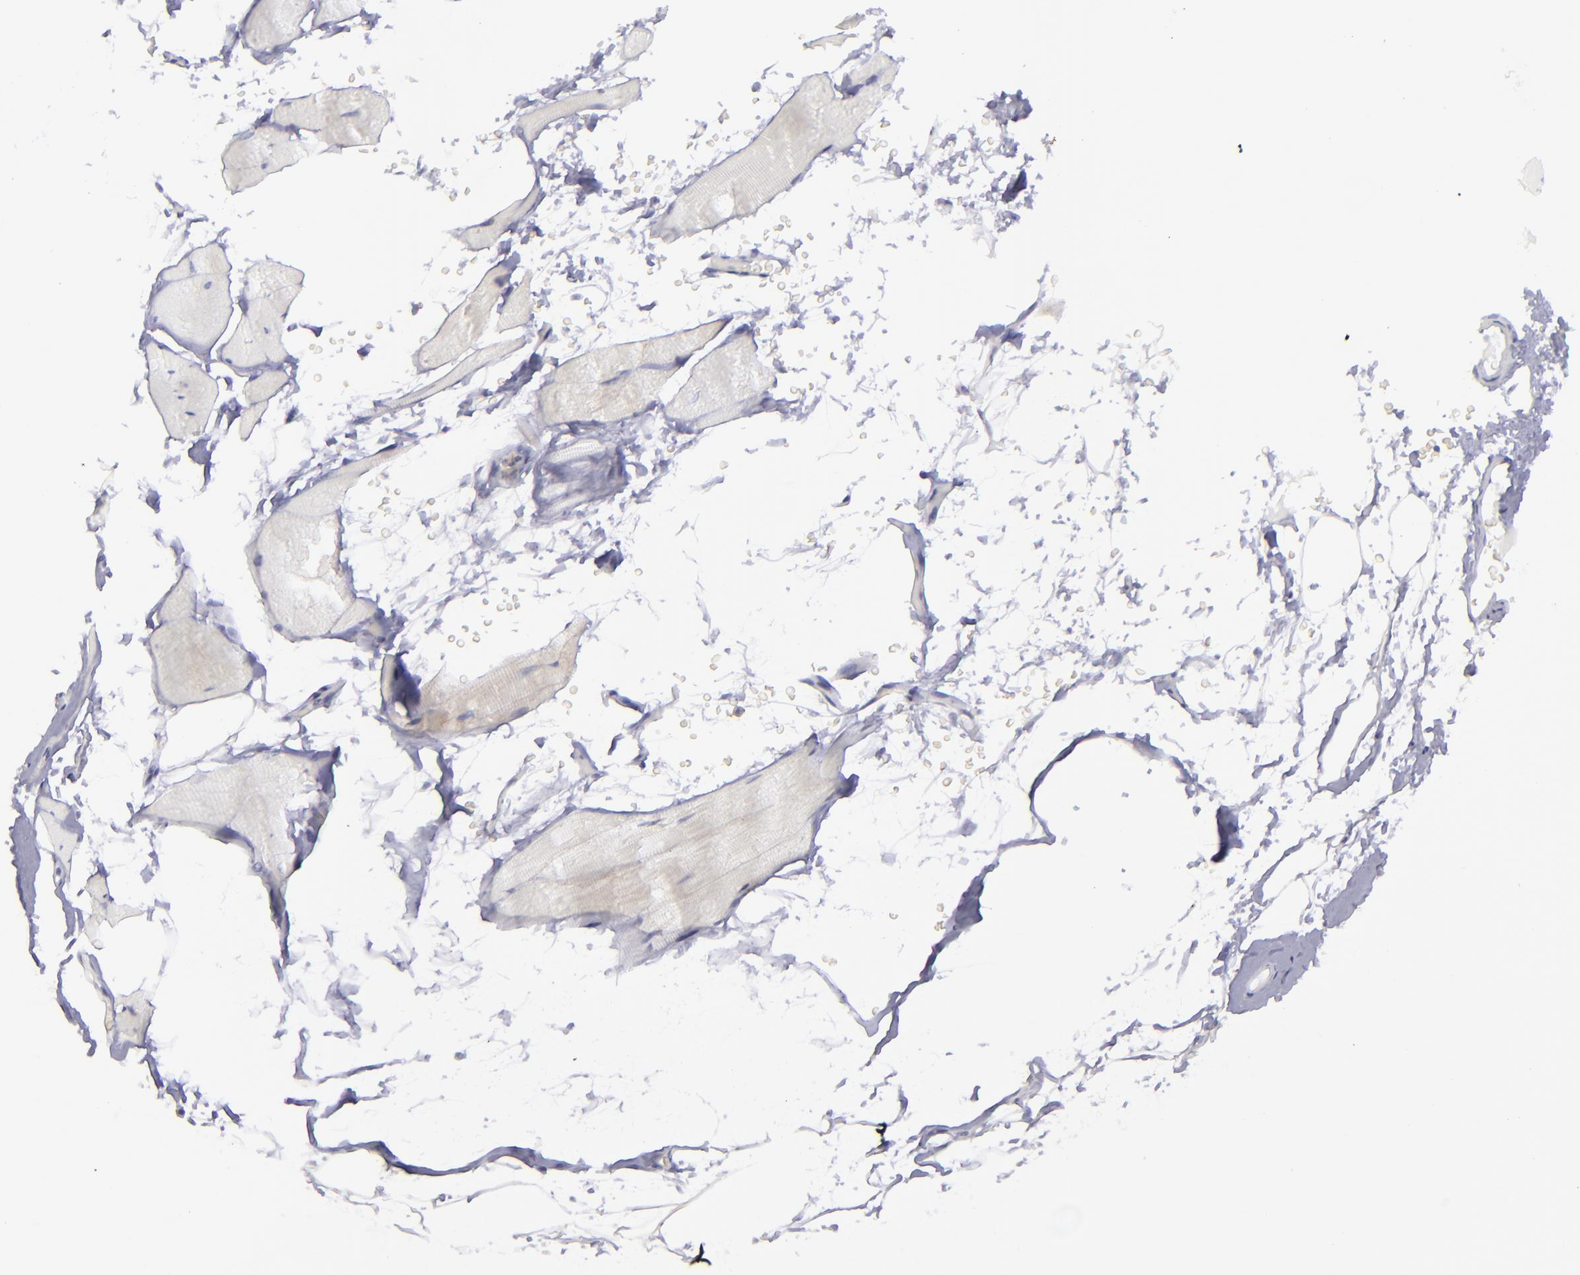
{"staining": {"intensity": "negative", "quantity": "none", "location": "none"}, "tissue": "skeletal muscle", "cell_type": "Myocytes", "image_type": "normal", "snomed": [{"axis": "morphology", "description": "Normal tissue, NOS"}, {"axis": "topography", "description": "Skeletal muscle"}, {"axis": "topography", "description": "Parathyroid gland"}], "caption": "The histopathology image displays no significant positivity in myocytes of skeletal muscle.", "gene": "BSG", "patient": {"sex": "female", "age": 37}}